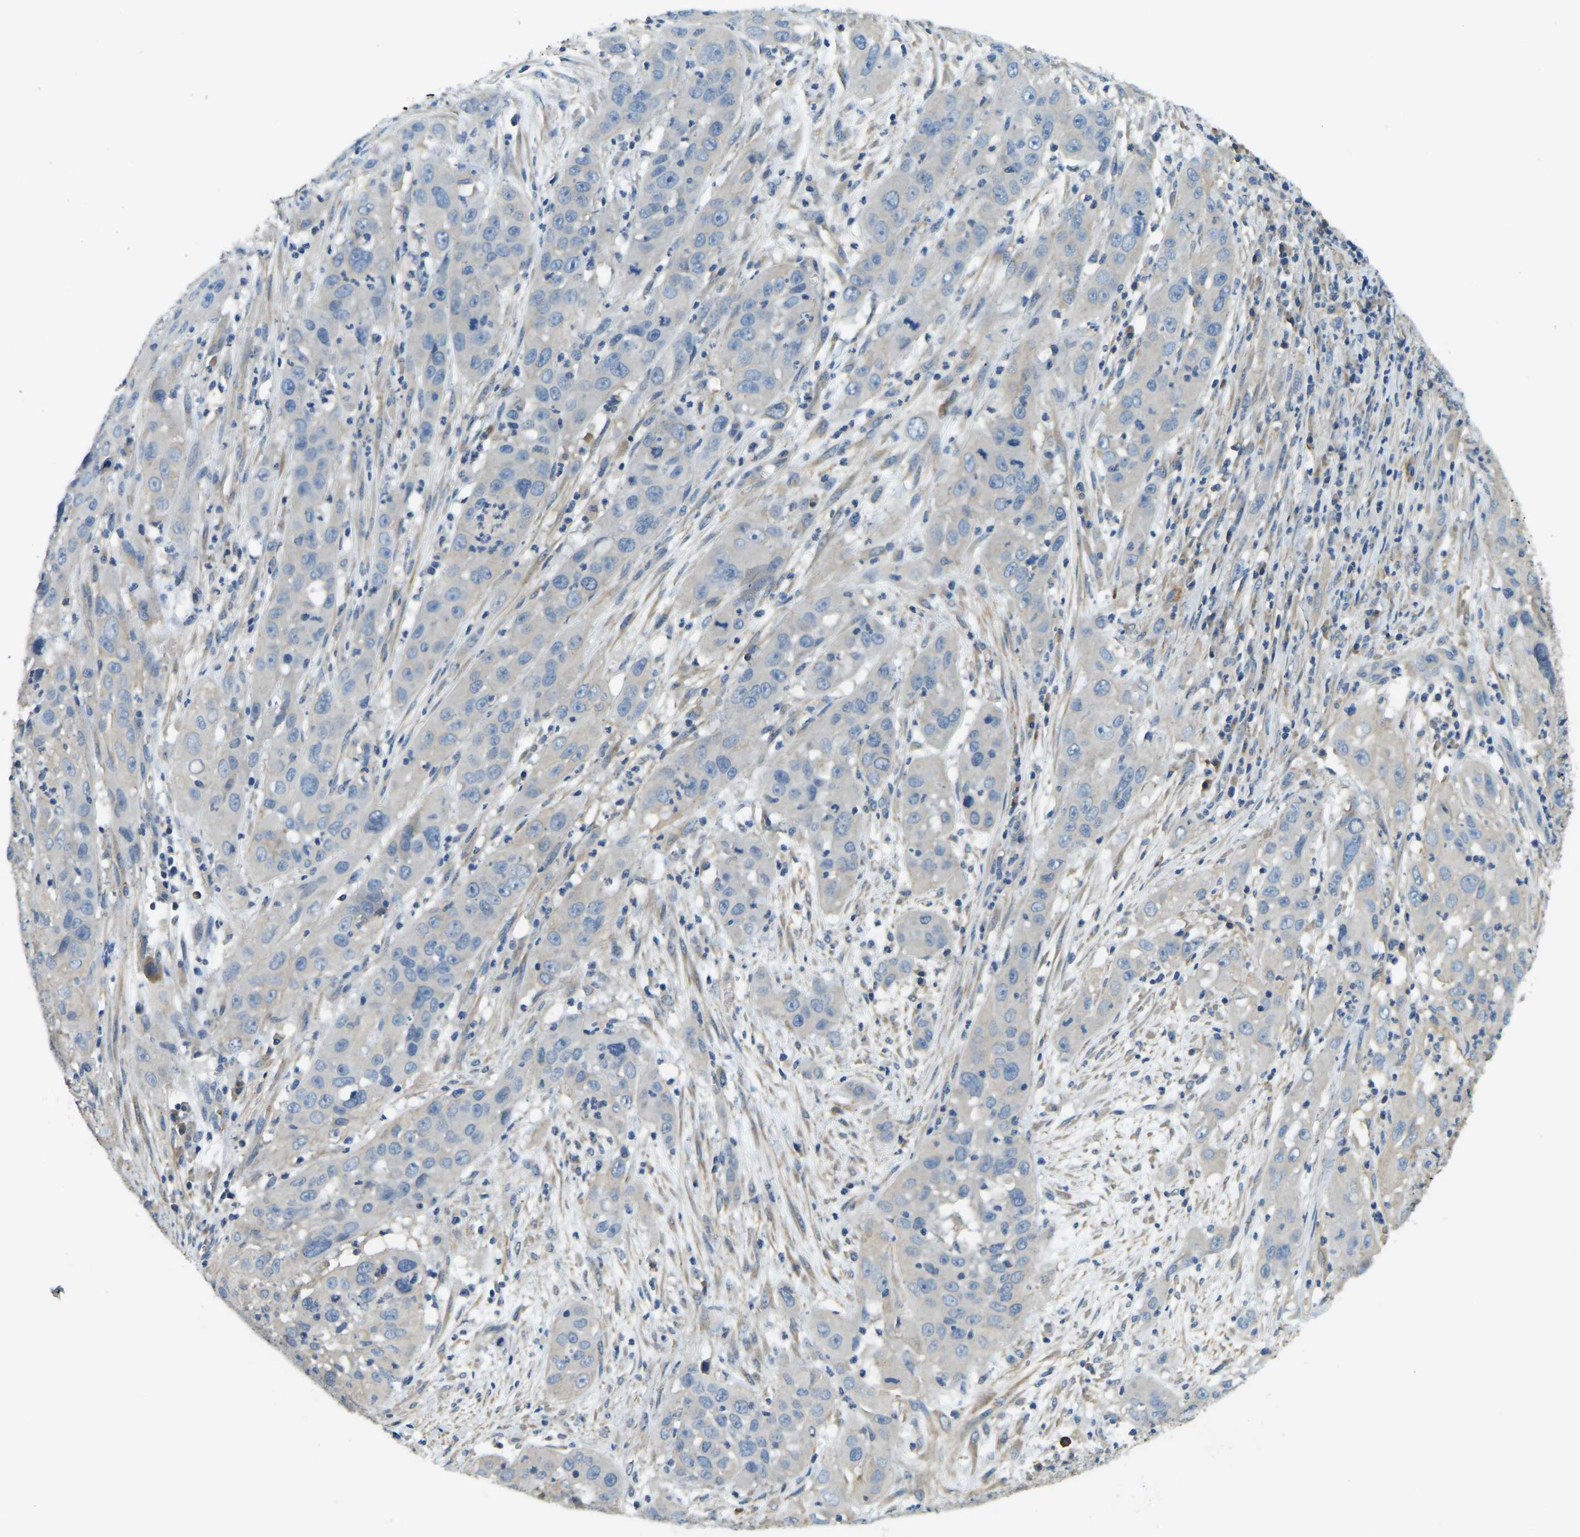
{"staining": {"intensity": "negative", "quantity": "none", "location": "none"}, "tissue": "cervical cancer", "cell_type": "Tumor cells", "image_type": "cancer", "snomed": [{"axis": "morphology", "description": "Squamous cell carcinoma, NOS"}, {"axis": "topography", "description": "Cervix"}], "caption": "This photomicrograph is of cervical cancer (squamous cell carcinoma) stained with IHC to label a protein in brown with the nuclei are counter-stained blue. There is no positivity in tumor cells.", "gene": "ERGIC1", "patient": {"sex": "female", "age": 32}}